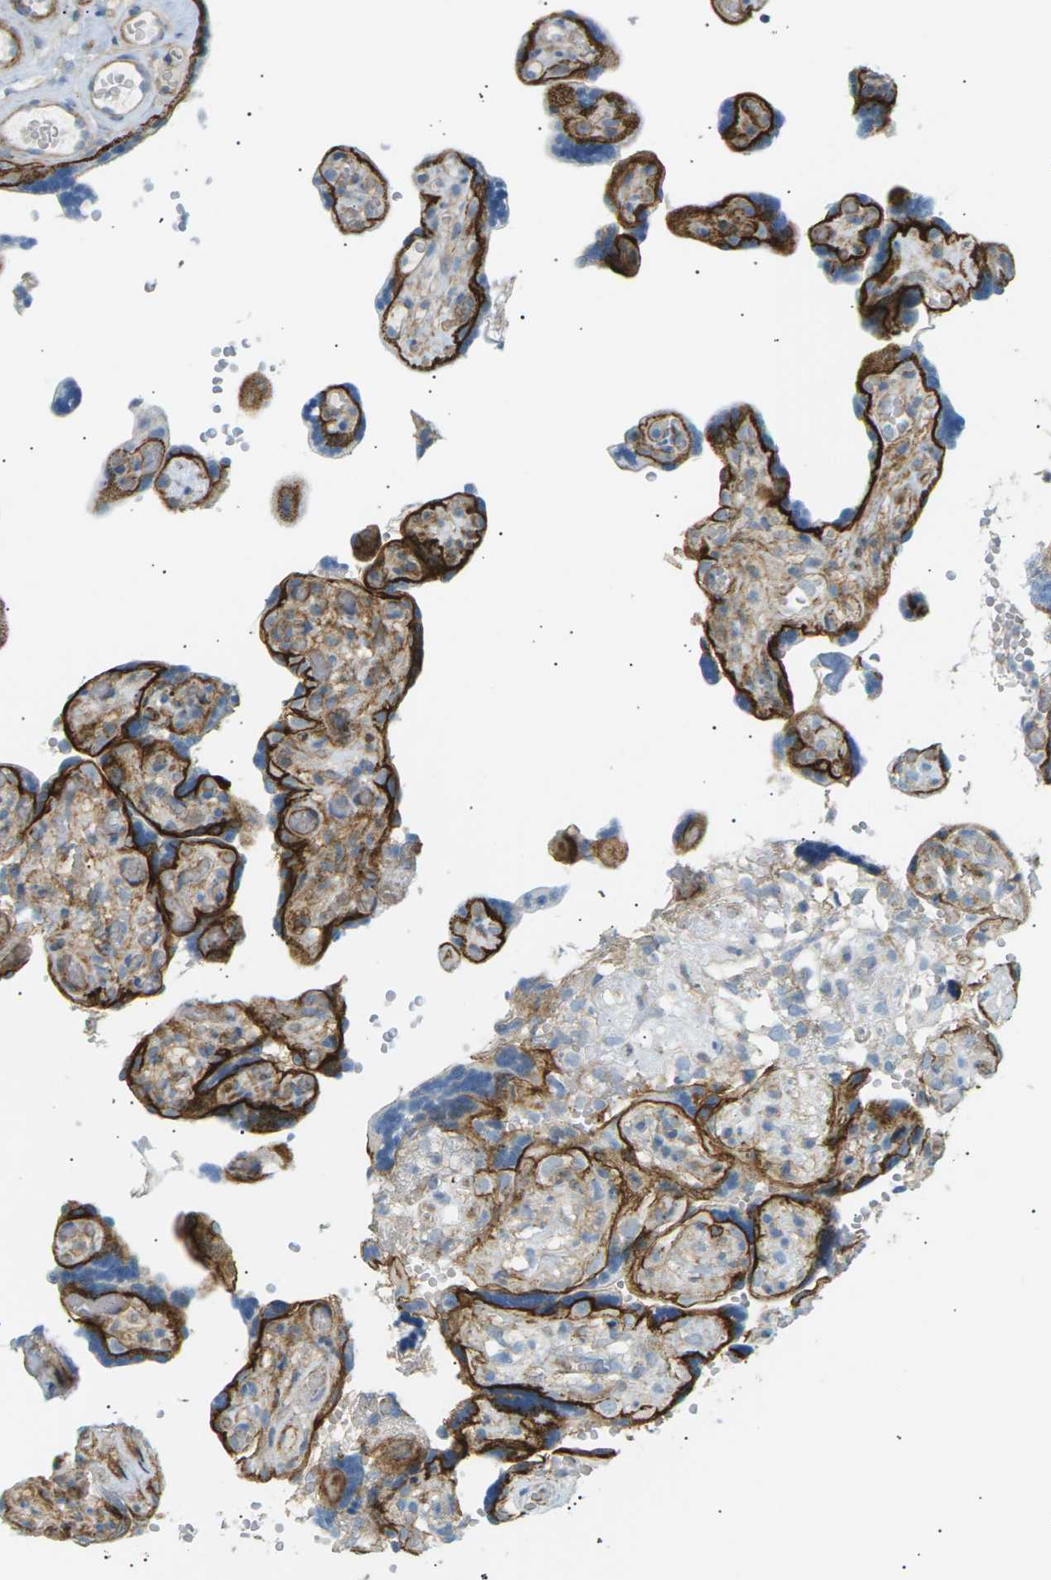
{"staining": {"intensity": "strong", "quantity": "25%-75%", "location": "cytoplasmic/membranous"}, "tissue": "placenta", "cell_type": "Decidual cells", "image_type": "normal", "snomed": [{"axis": "morphology", "description": "Normal tissue, NOS"}, {"axis": "topography", "description": "Placenta"}], "caption": "Decidual cells show strong cytoplasmic/membranous staining in approximately 25%-75% of cells in benign placenta. (Brightfield microscopy of DAB IHC at high magnification).", "gene": "ATP2B4", "patient": {"sex": "female", "age": 30}}